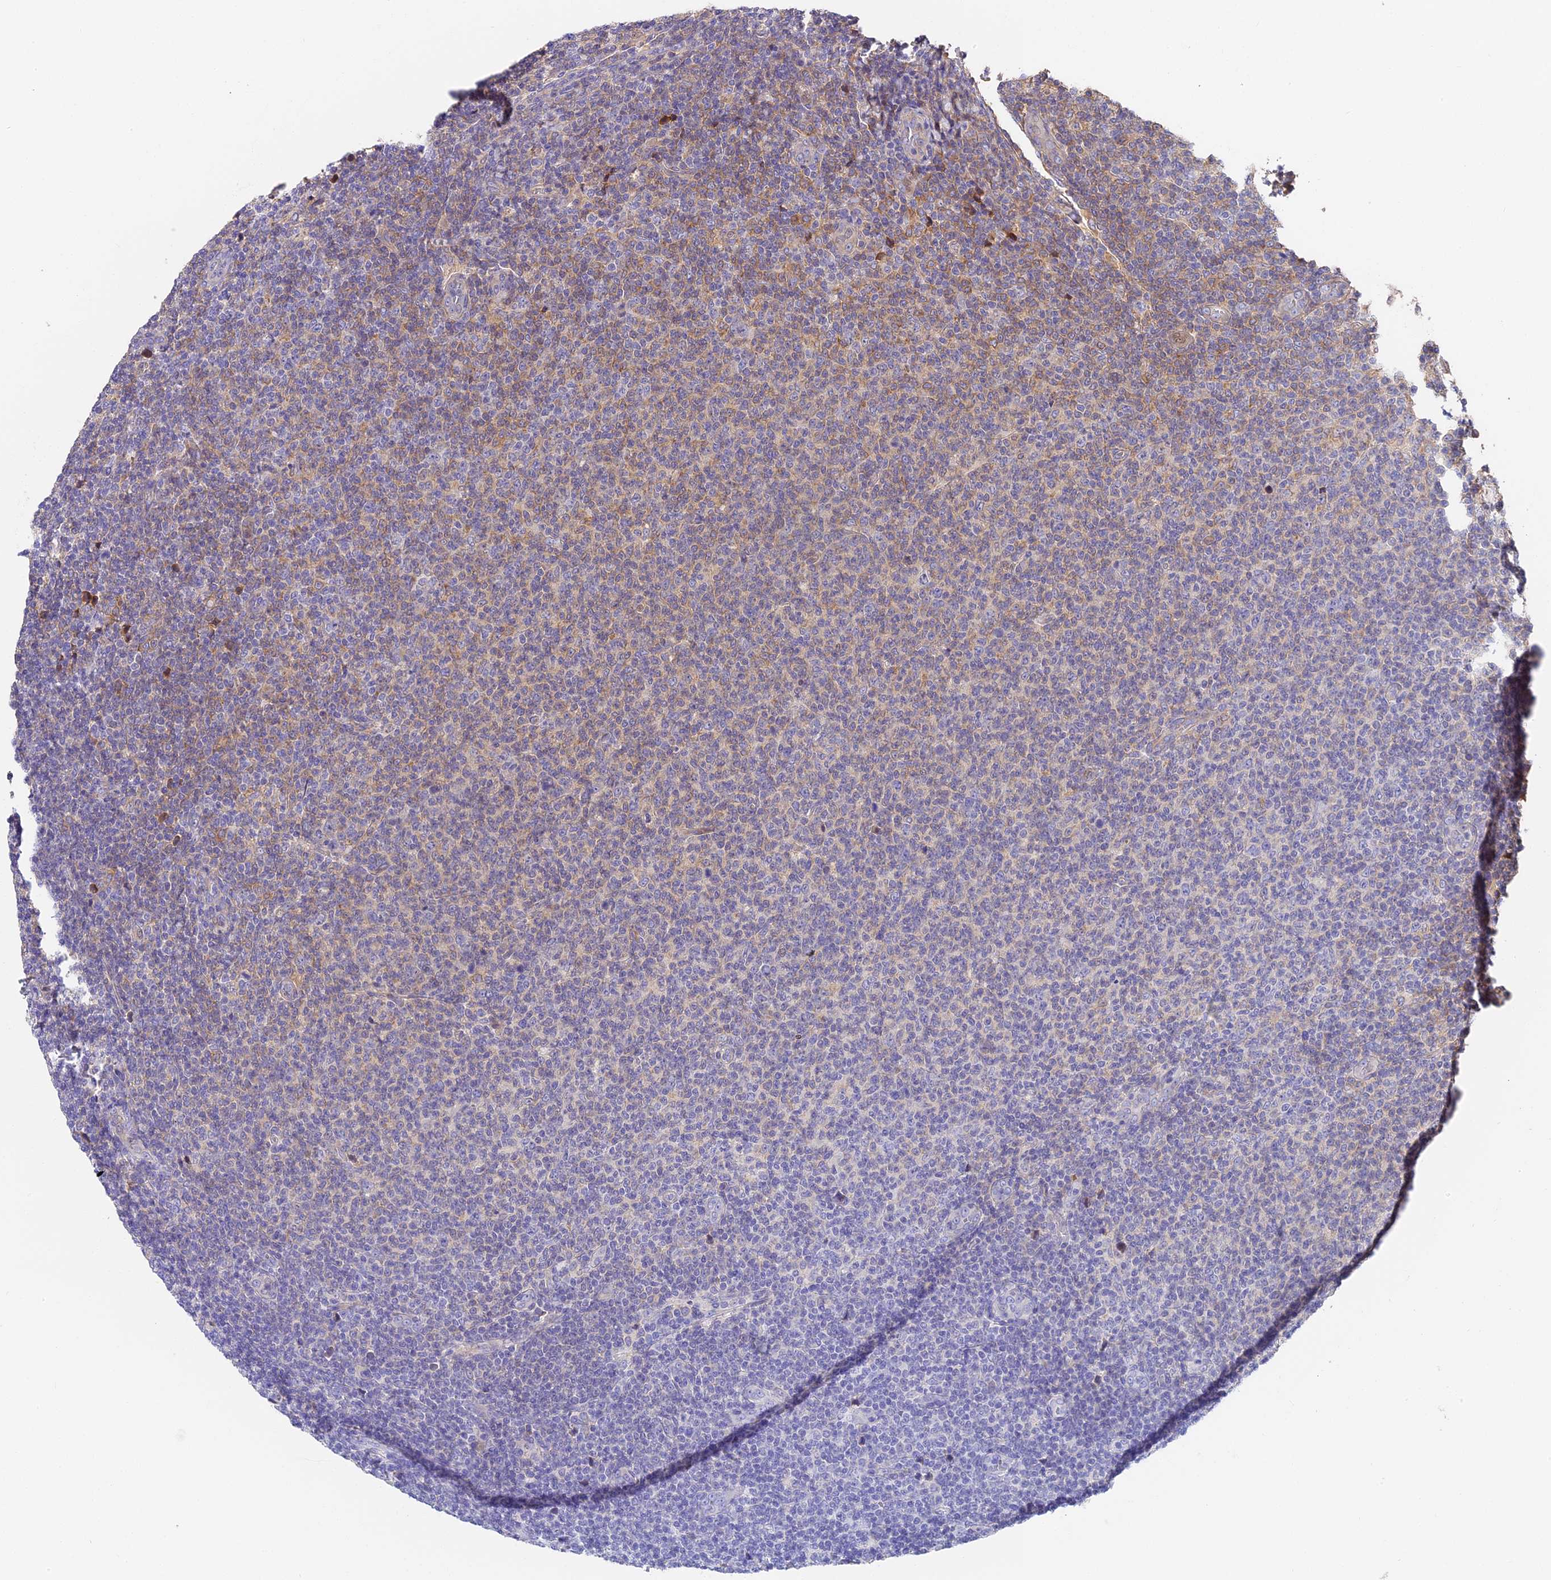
{"staining": {"intensity": "weak", "quantity": "<25%", "location": "cytoplasmic/membranous"}, "tissue": "lymphoma", "cell_type": "Tumor cells", "image_type": "cancer", "snomed": [{"axis": "morphology", "description": "Malignant lymphoma, non-Hodgkin's type, Low grade"}, {"axis": "topography", "description": "Lymph node"}], "caption": "Immunohistochemical staining of malignant lymphoma, non-Hodgkin's type (low-grade) exhibits no significant positivity in tumor cells.", "gene": "ARHGAP17", "patient": {"sex": "male", "age": 66}}